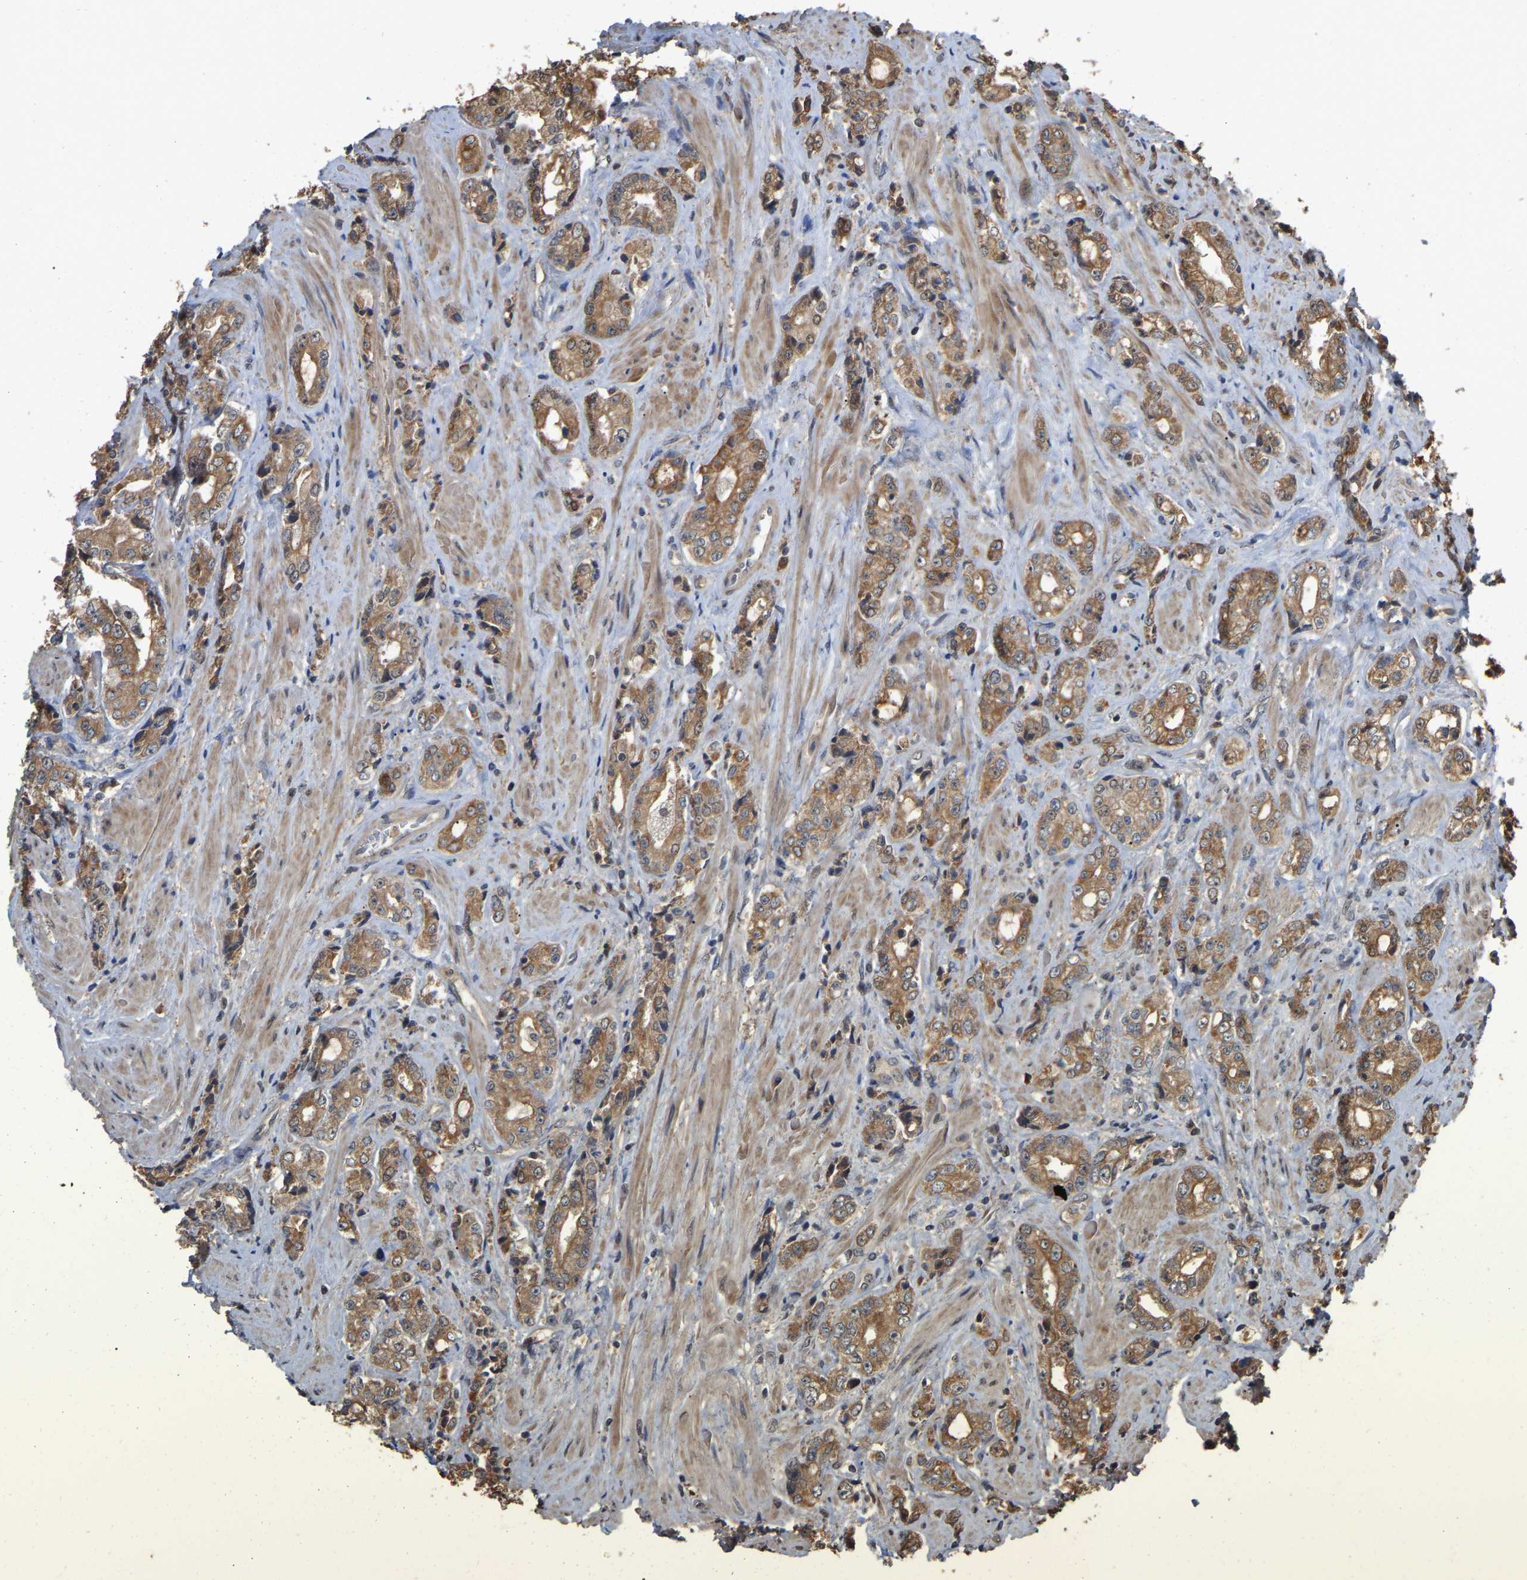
{"staining": {"intensity": "moderate", "quantity": ">75%", "location": "cytoplasmic/membranous"}, "tissue": "prostate cancer", "cell_type": "Tumor cells", "image_type": "cancer", "snomed": [{"axis": "morphology", "description": "Adenocarcinoma, High grade"}, {"axis": "topography", "description": "Prostate"}], "caption": "Prostate cancer (adenocarcinoma (high-grade)) stained for a protein demonstrates moderate cytoplasmic/membranous positivity in tumor cells. (Brightfield microscopy of DAB IHC at high magnification).", "gene": "FAM219A", "patient": {"sex": "male", "age": 61}}